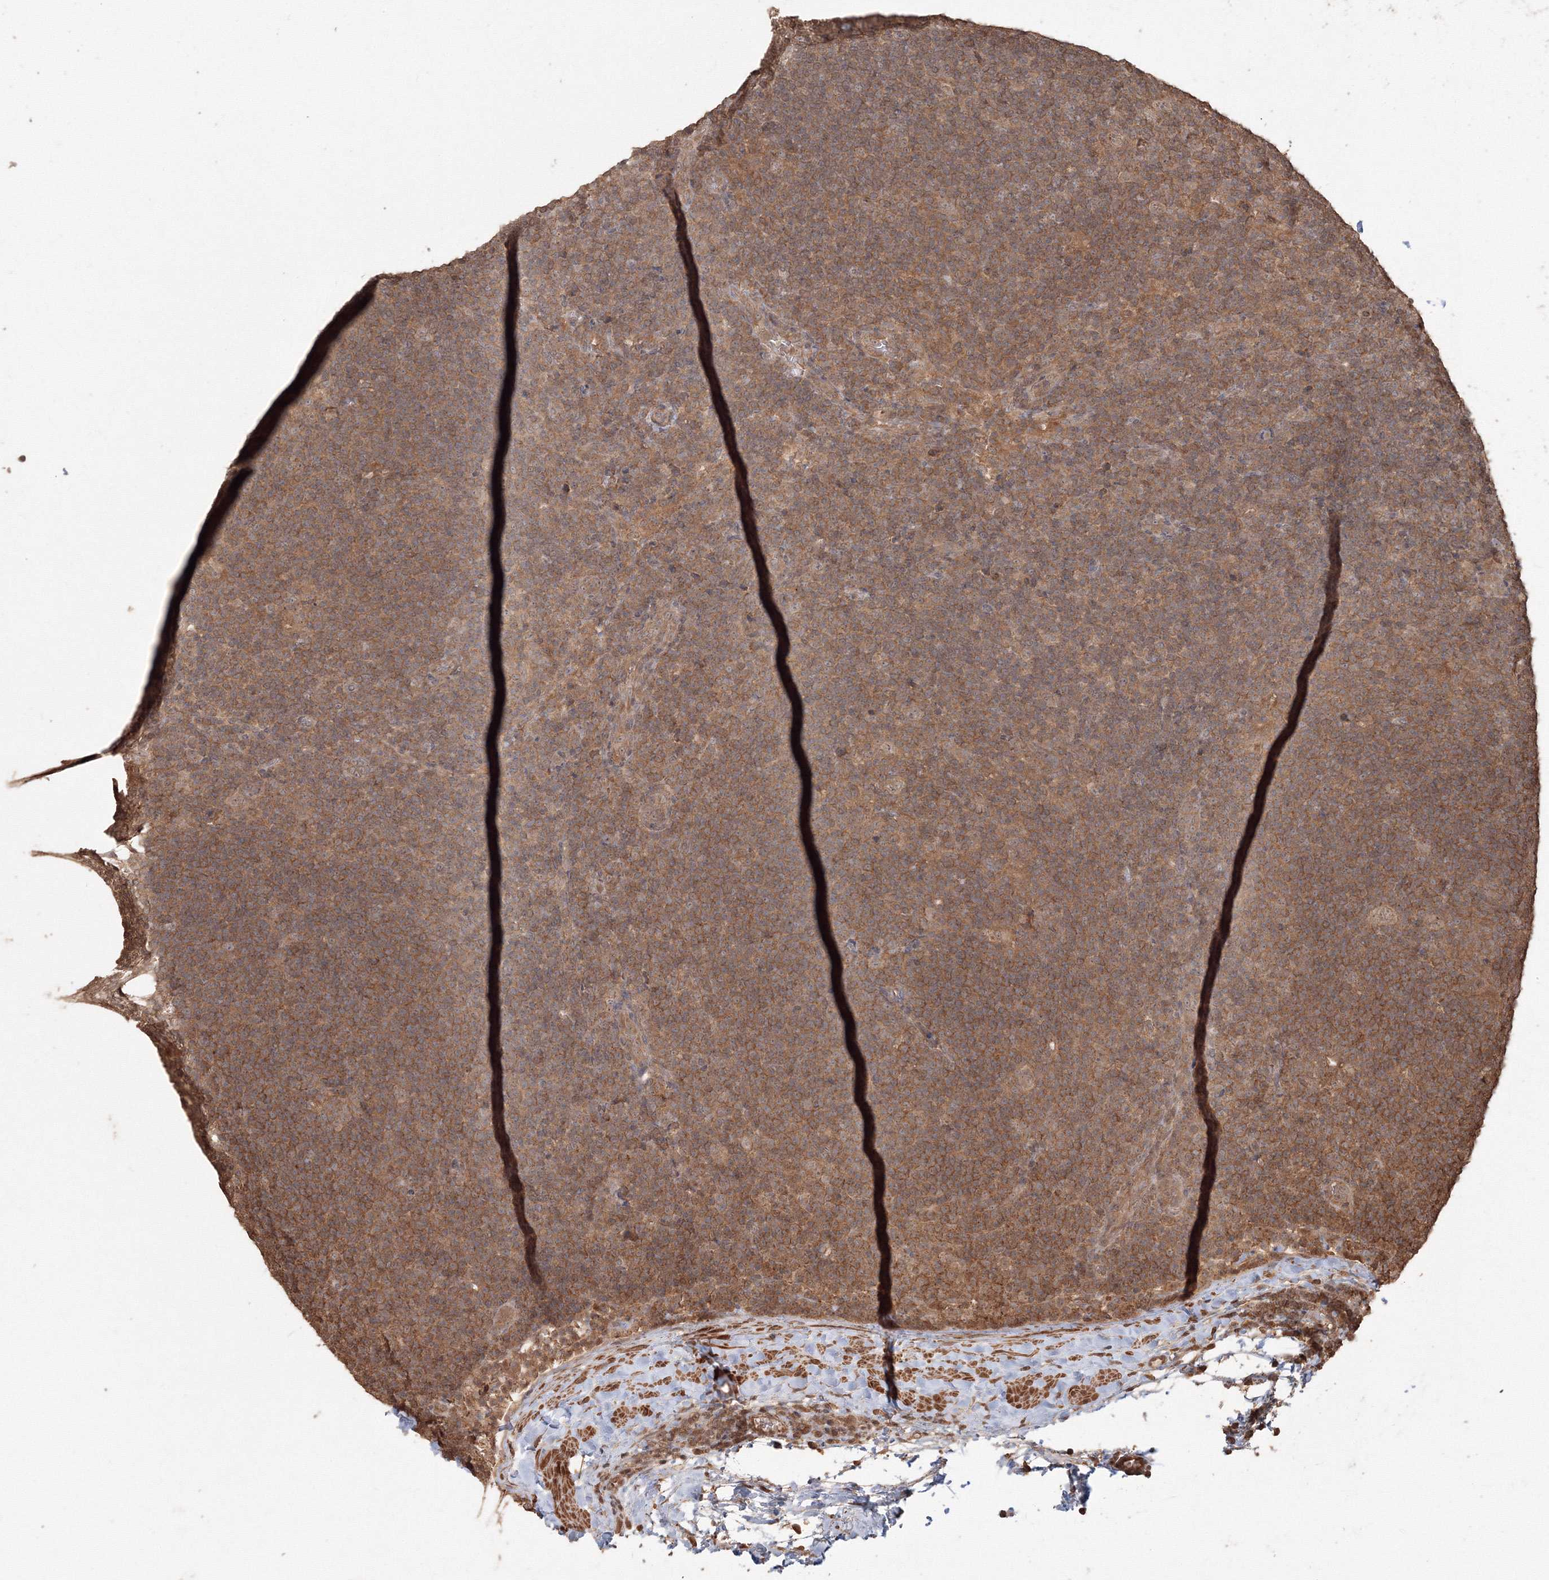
{"staining": {"intensity": "weak", "quantity": "25%-75%", "location": "cytoplasmic/membranous"}, "tissue": "lymphoma", "cell_type": "Tumor cells", "image_type": "cancer", "snomed": [{"axis": "morphology", "description": "Hodgkin's disease, NOS"}, {"axis": "topography", "description": "Lymph node"}], "caption": "The immunohistochemical stain labels weak cytoplasmic/membranous staining in tumor cells of Hodgkin's disease tissue. (Stains: DAB (3,3'-diaminobenzidine) in brown, nuclei in blue, Microscopy: brightfield microscopy at high magnification).", "gene": "CCDC122", "patient": {"sex": "female", "age": 57}}